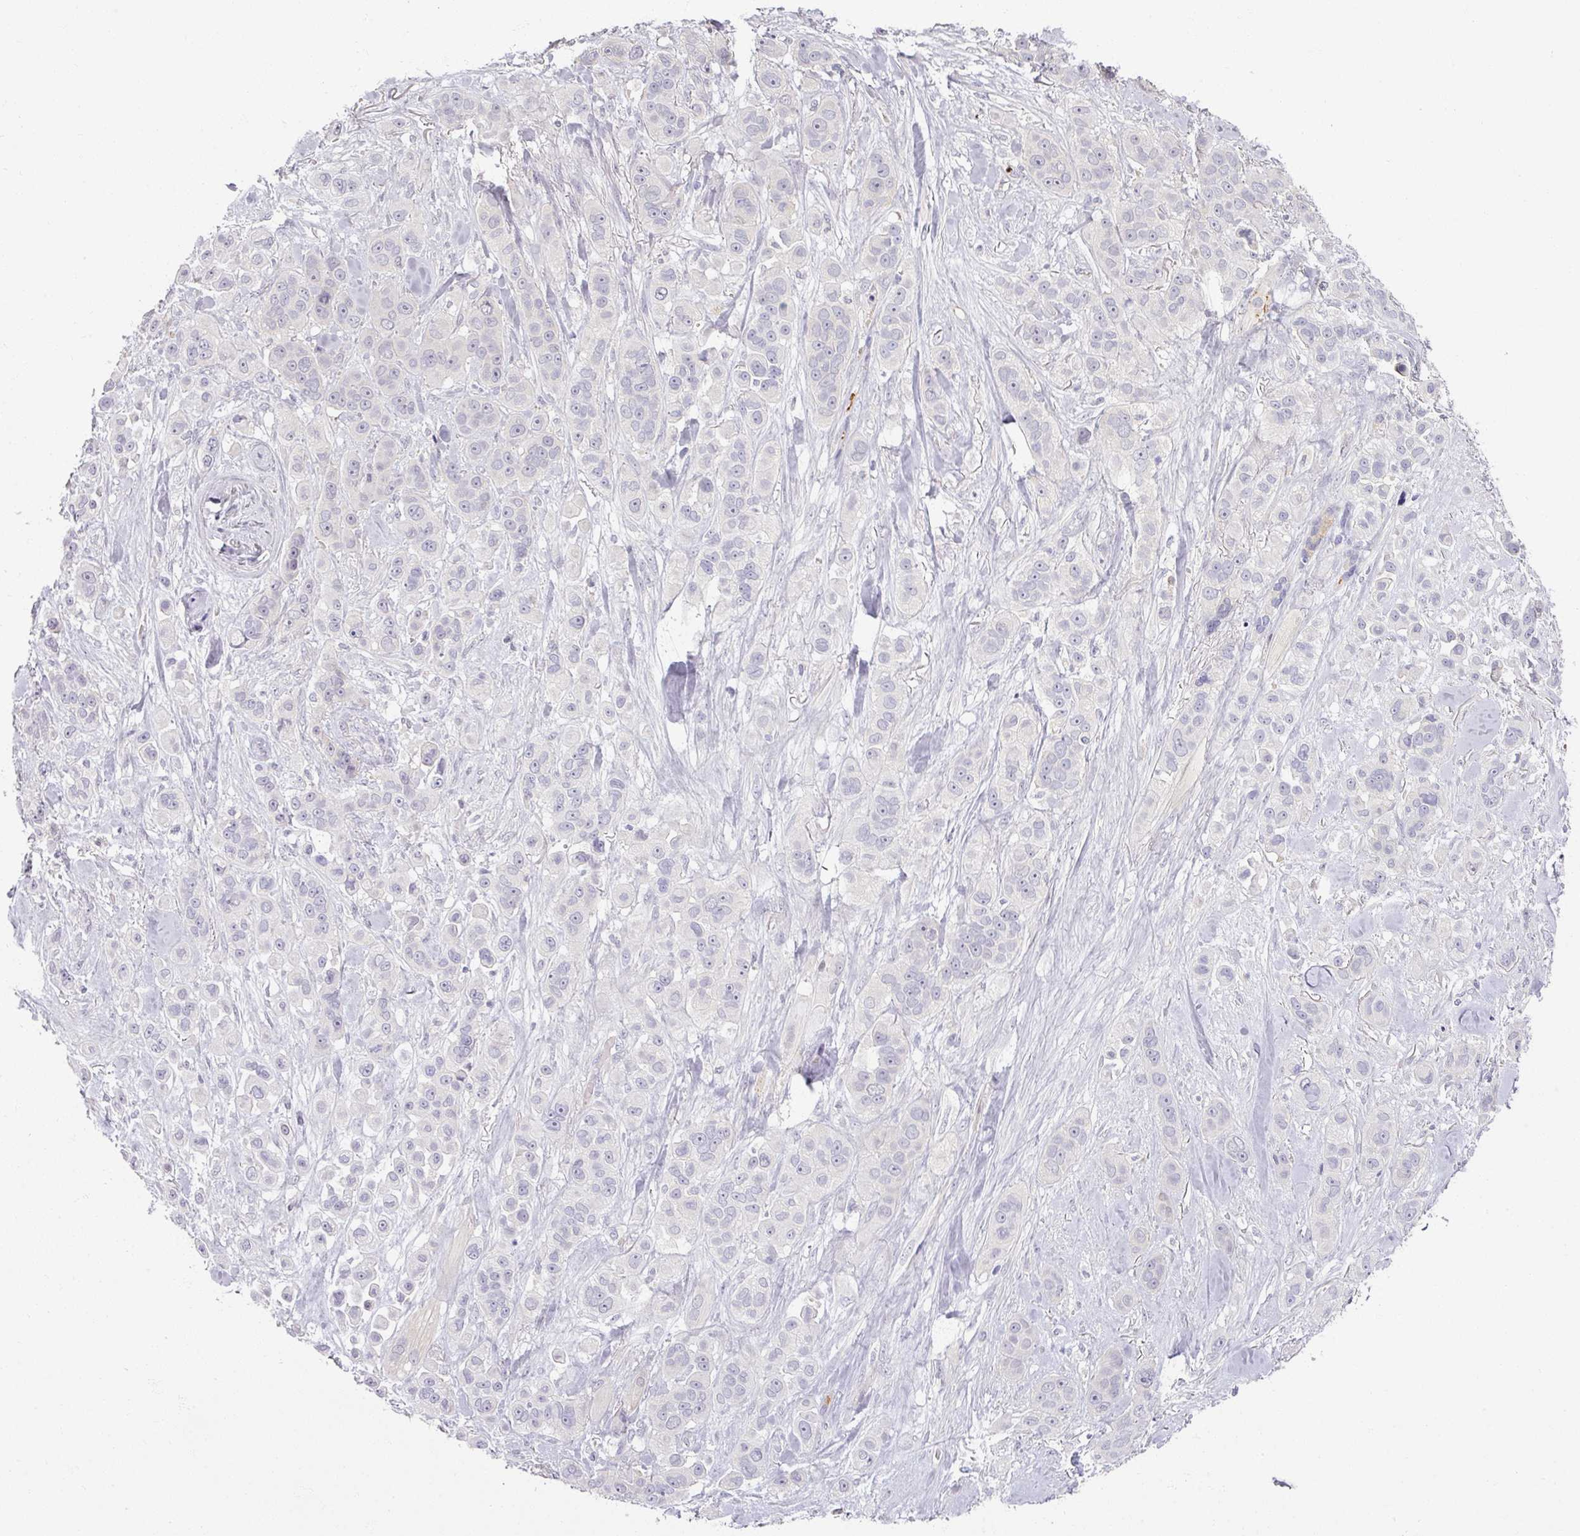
{"staining": {"intensity": "negative", "quantity": "none", "location": "none"}, "tissue": "skin cancer", "cell_type": "Tumor cells", "image_type": "cancer", "snomed": [{"axis": "morphology", "description": "Squamous cell carcinoma, NOS"}, {"axis": "topography", "description": "Skin"}], "caption": "Photomicrograph shows no significant protein positivity in tumor cells of skin cancer (squamous cell carcinoma).", "gene": "MYMK", "patient": {"sex": "male", "age": 67}}